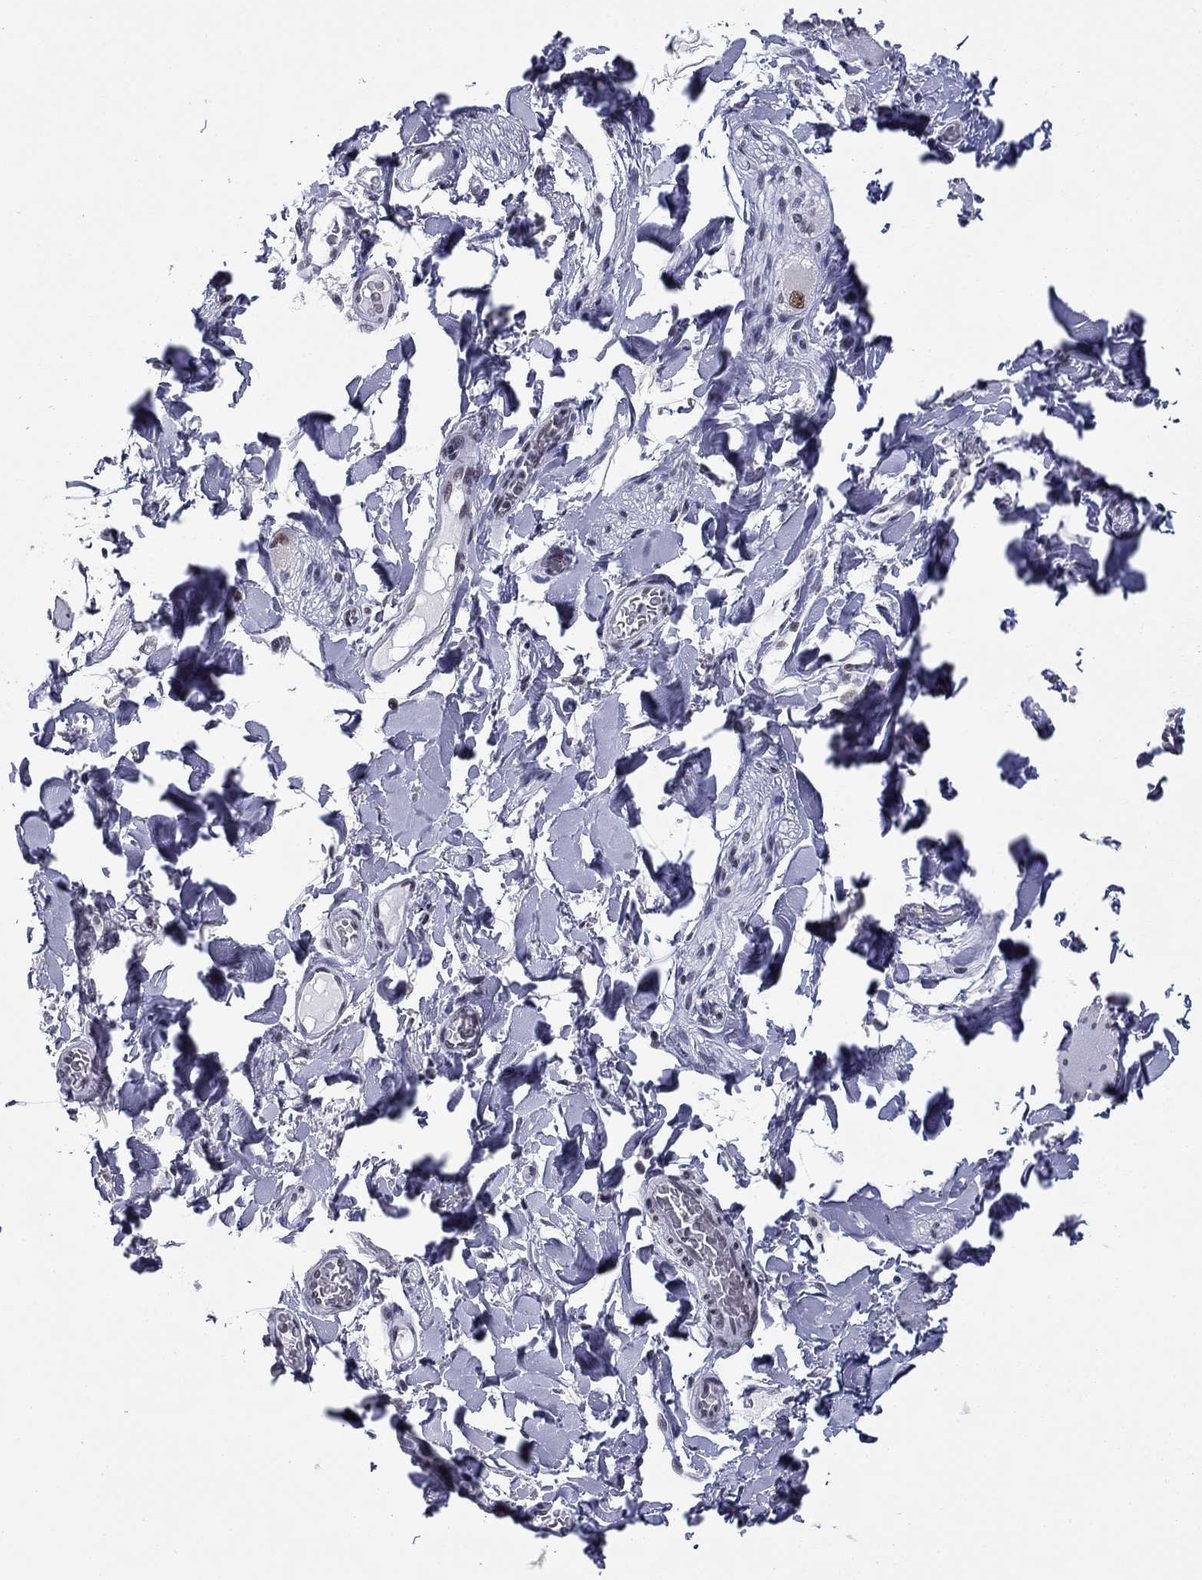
{"staining": {"intensity": "negative", "quantity": "none", "location": "none"}, "tissue": "adipose tissue", "cell_type": "Adipocytes", "image_type": "normal", "snomed": [{"axis": "morphology", "description": "Normal tissue, NOS"}, {"axis": "topography", "description": "Smooth muscle"}, {"axis": "topography", "description": "Duodenum"}, {"axis": "topography", "description": "Peripheral nerve tissue"}], "caption": "Adipocytes are negative for brown protein staining in unremarkable adipose tissue. (Stains: DAB (3,3'-diaminobenzidine) IHC with hematoxylin counter stain, Microscopy: brightfield microscopy at high magnification).", "gene": "ETV5", "patient": {"sex": "female", "age": 61}}